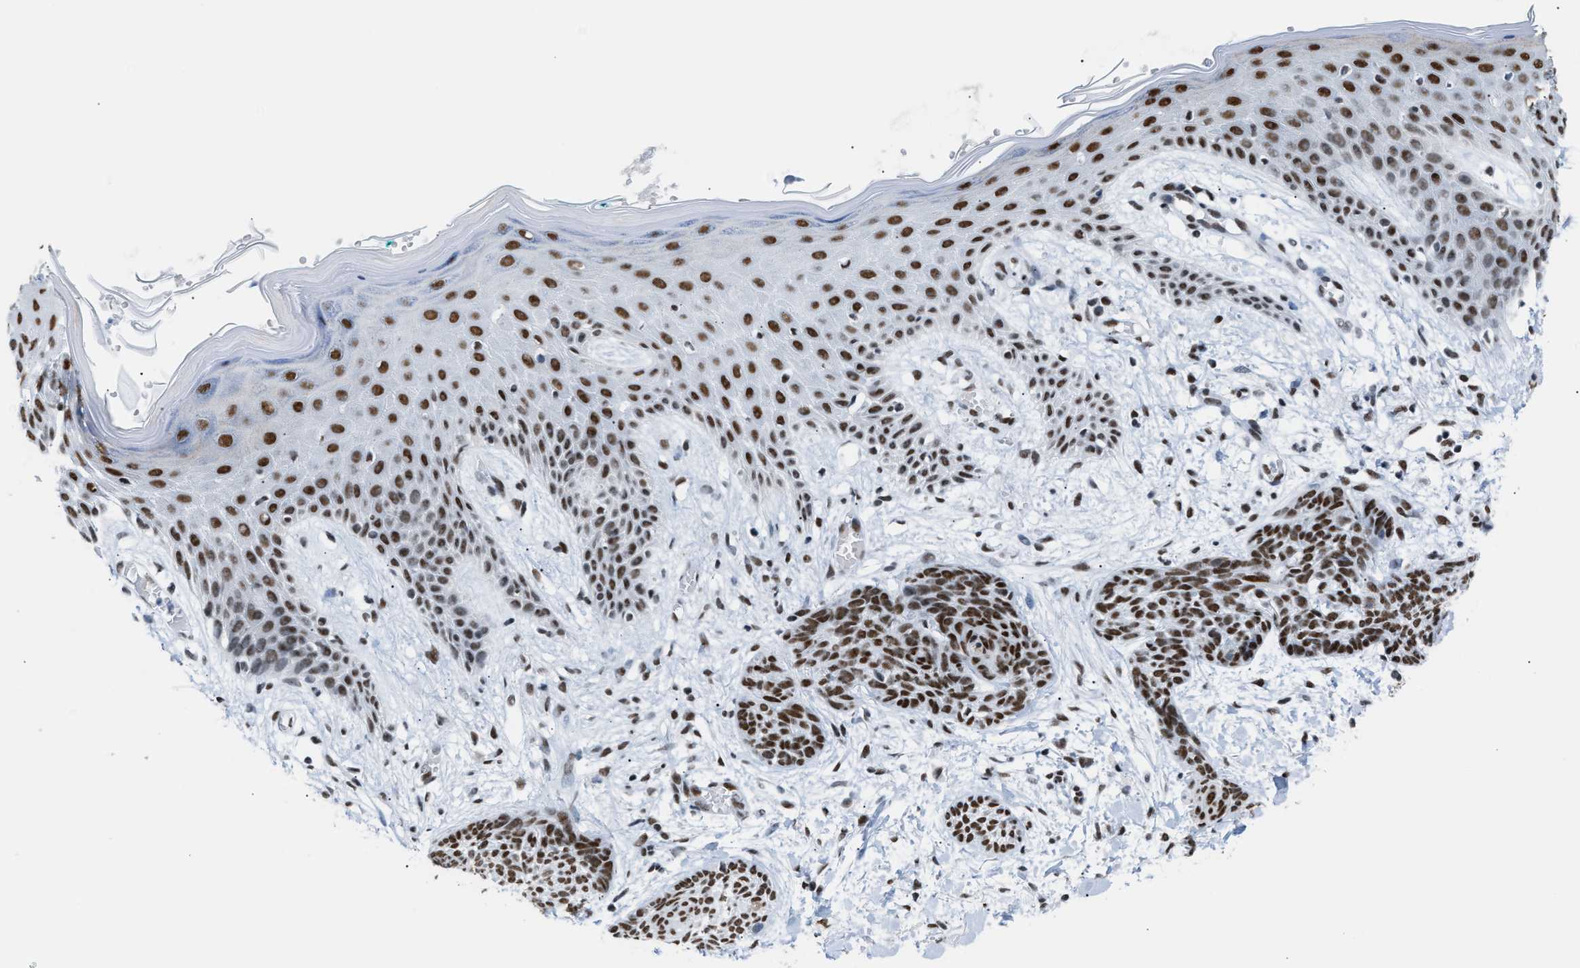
{"staining": {"intensity": "strong", "quantity": ">75%", "location": "nuclear"}, "tissue": "skin cancer", "cell_type": "Tumor cells", "image_type": "cancer", "snomed": [{"axis": "morphology", "description": "Basal cell carcinoma"}, {"axis": "topography", "description": "Skin"}], "caption": "About >75% of tumor cells in human skin cancer reveal strong nuclear protein positivity as visualized by brown immunohistochemical staining.", "gene": "CCAR2", "patient": {"sex": "female", "age": 59}}